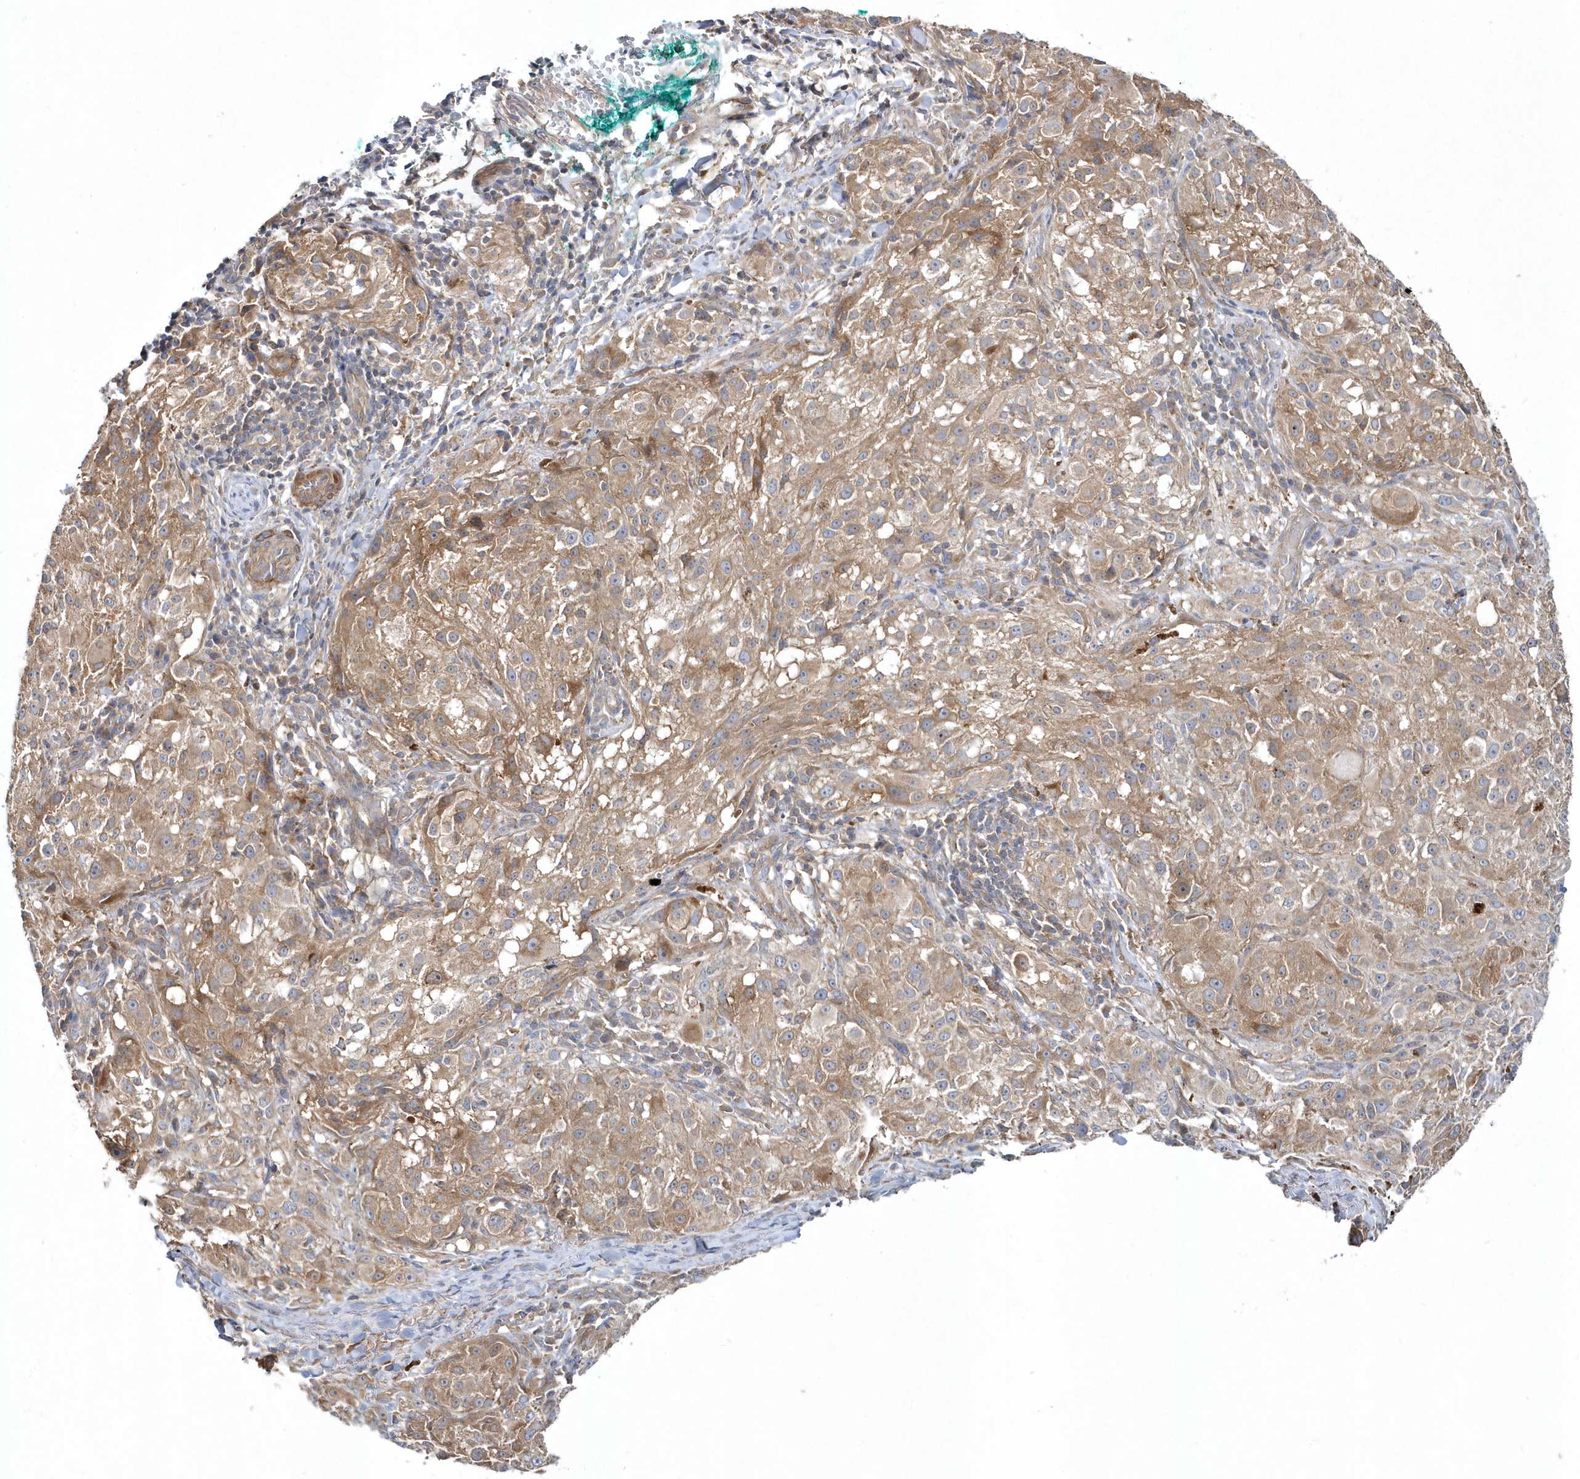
{"staining": {"intensity": "moderate", "quantity": ">75%", "location": "cytoplasmic/membranous"}, "tissue": "melanoma", "cell_type": "Tumor cells", "image_type": "cancer", "snomed": [{"axis": "morphology", "description": "Necrosis, NOS"}, {"axis": "morphology", "description": "Malignant melanoma, NOS"}, {"axis": "topography", "description": "Skin"}], "caption": "Immunohistochemical staining of human melanoma demonstrates moderate cytoplasmic/membranous protein staining in approximately >75% of tumor cells.", "gene": "LEXM", "patient": {"sex": "female", "age": 87}}